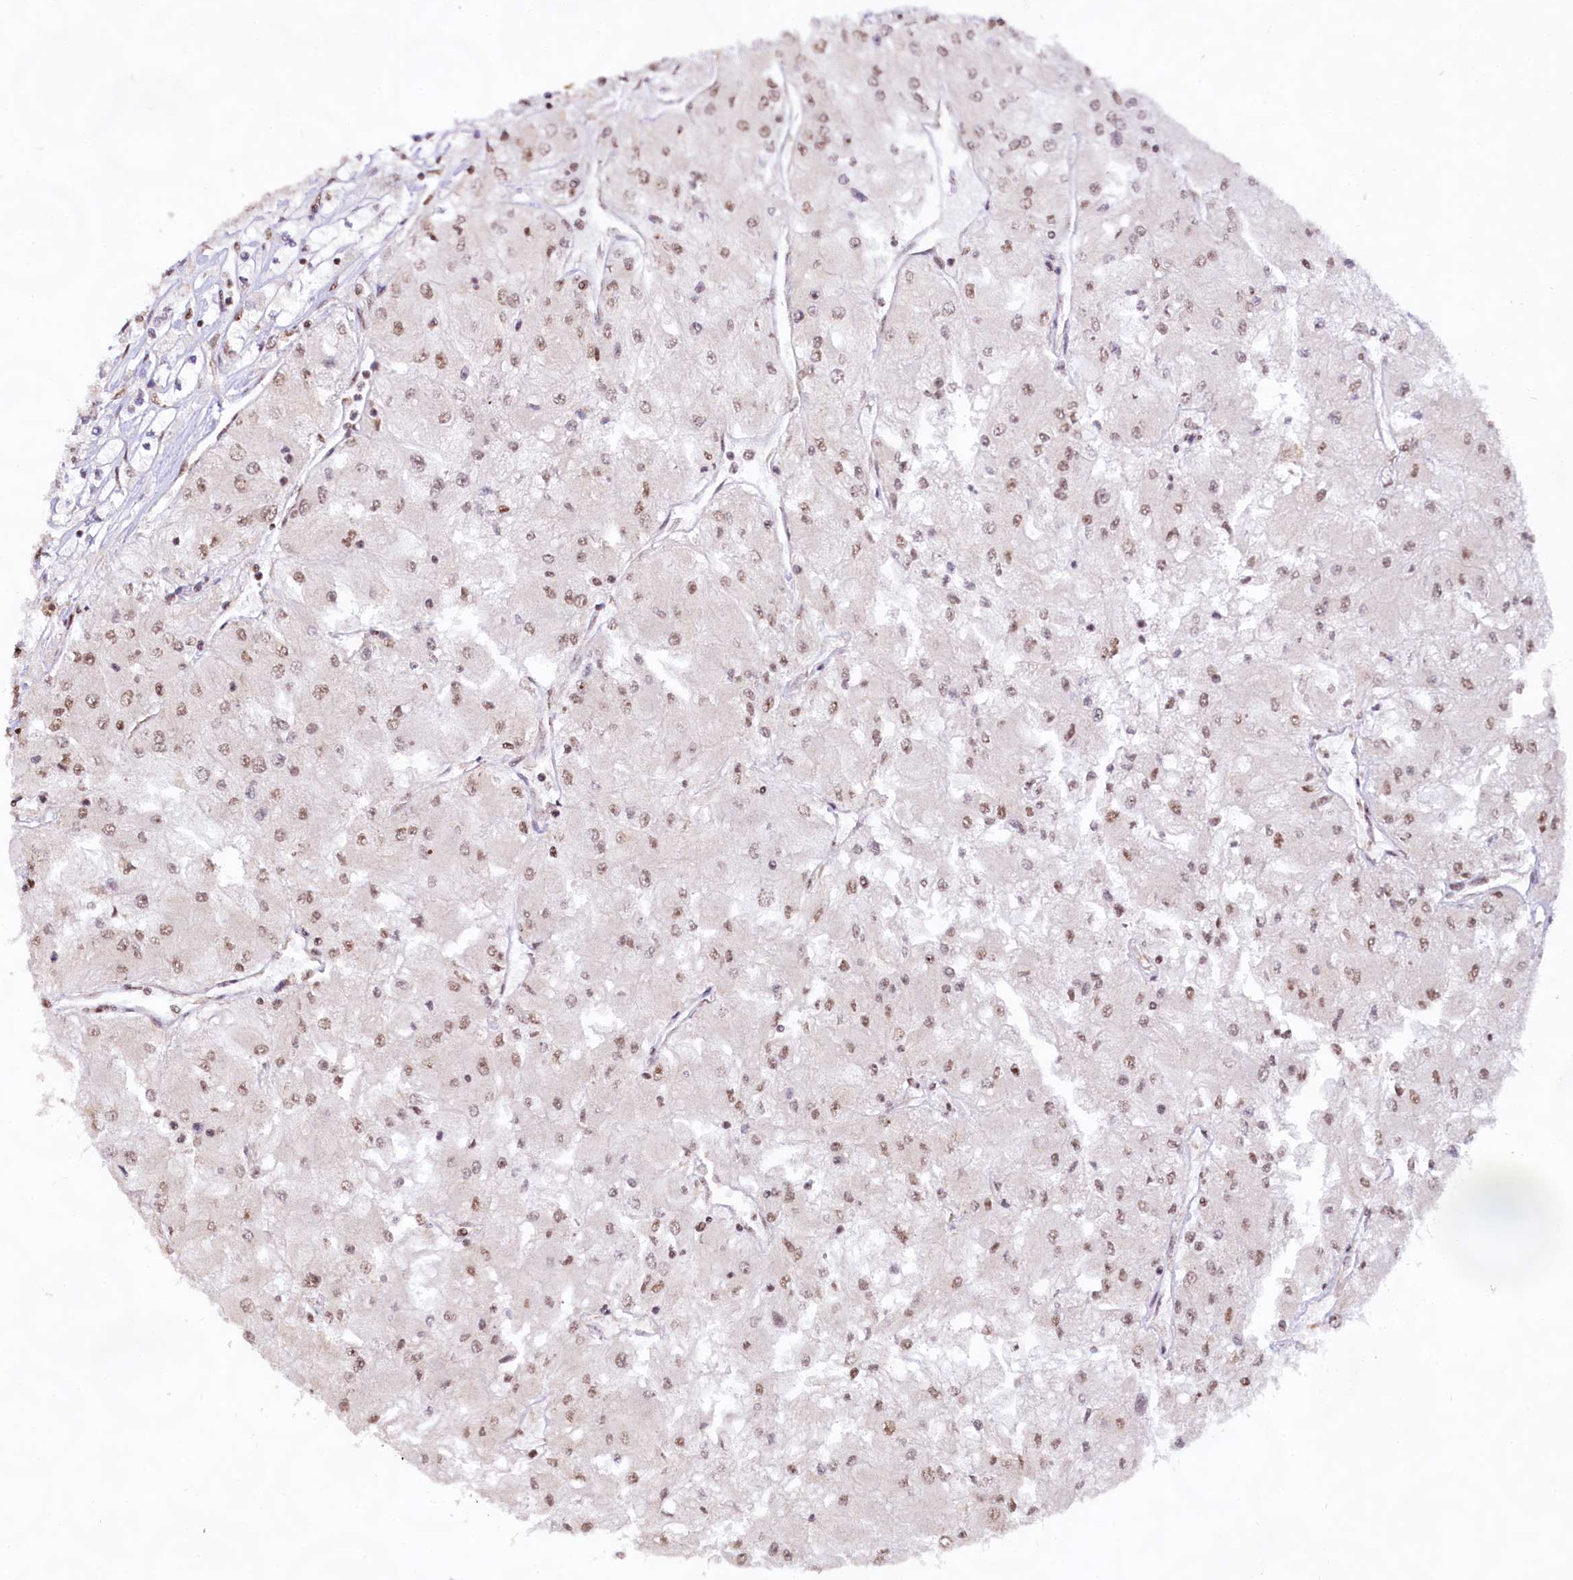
{"staining": {"intensity": "weak", "quantity": ">75%", "location": "nuclear"}, "tissue": "renal cancer", "cell_type": "Tumor cells", "image_type": "cancer", "snomed": [{"axis": "morphology", "description": "Adenocarcinoma, NOS"}, {"axis": "topography", "description": "Kidney"}], "caption": "Immunohistochemistry (IHC) micrograph of human renal cancer stained for a protein (brown), which displays low levels of weak nuclear expression in about >75% of tumor cells.", "gene": "HIRA", "patient": {"sex": "male", "age": 80}}